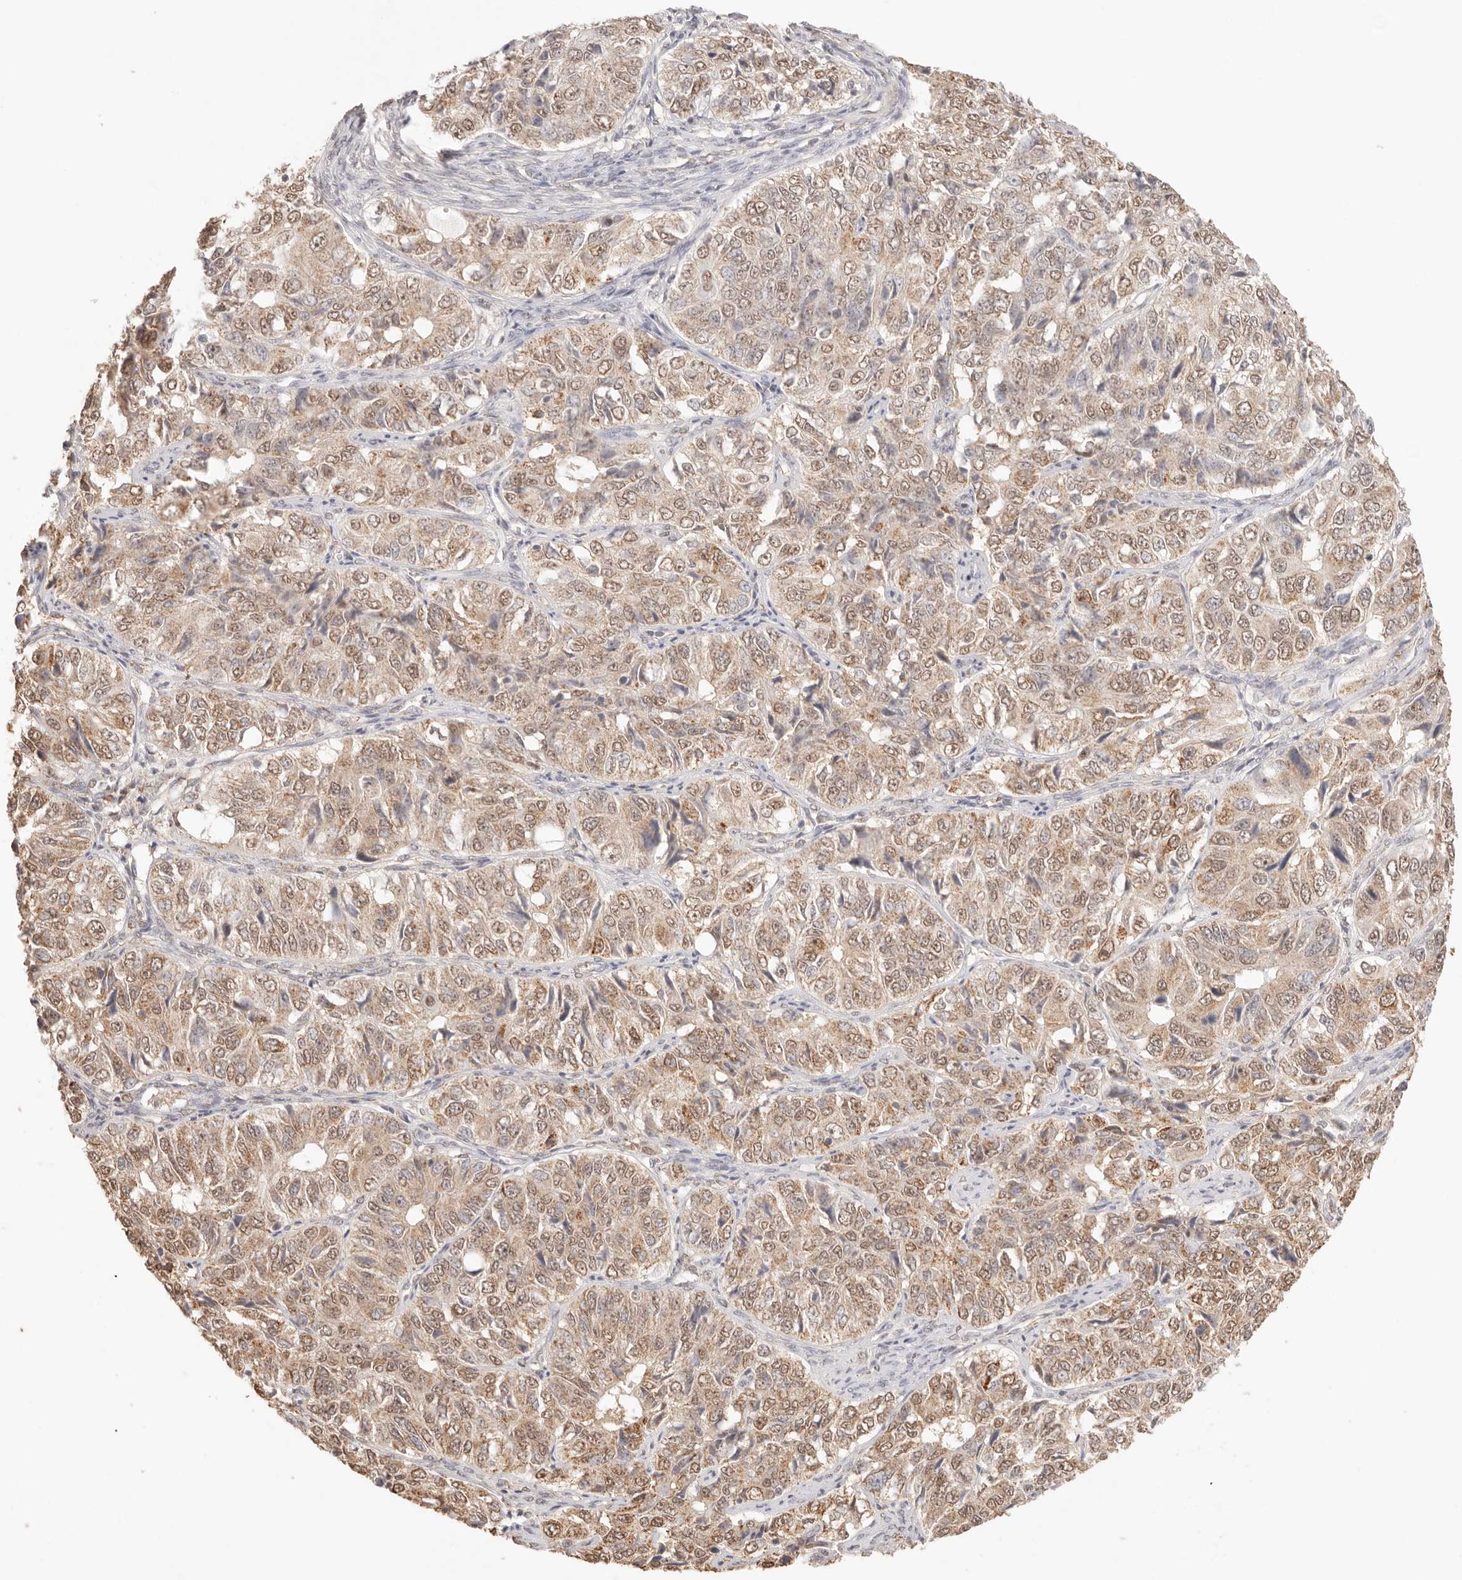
{"staining": {"intensity": "weak", "quantity": ">75%", "location": "cytoplasmic/membranous,nuclear"}, "tissue": "ovarian cancer", "cell_type": "Tumor cells", "image_type": "cancer", "snomed": [{"axis": "morphology", "description": "Carcinoma, endometroid"}, {"axis": "topography", "description": "Ovary"}], "caption": "Weak cytoplasmic/membranous and nuclear staining is seen in about >75% of tumor cells in ovarian cancer.", "gene": "IL1R2", "patient": {"sex": "female", "age": 51}}